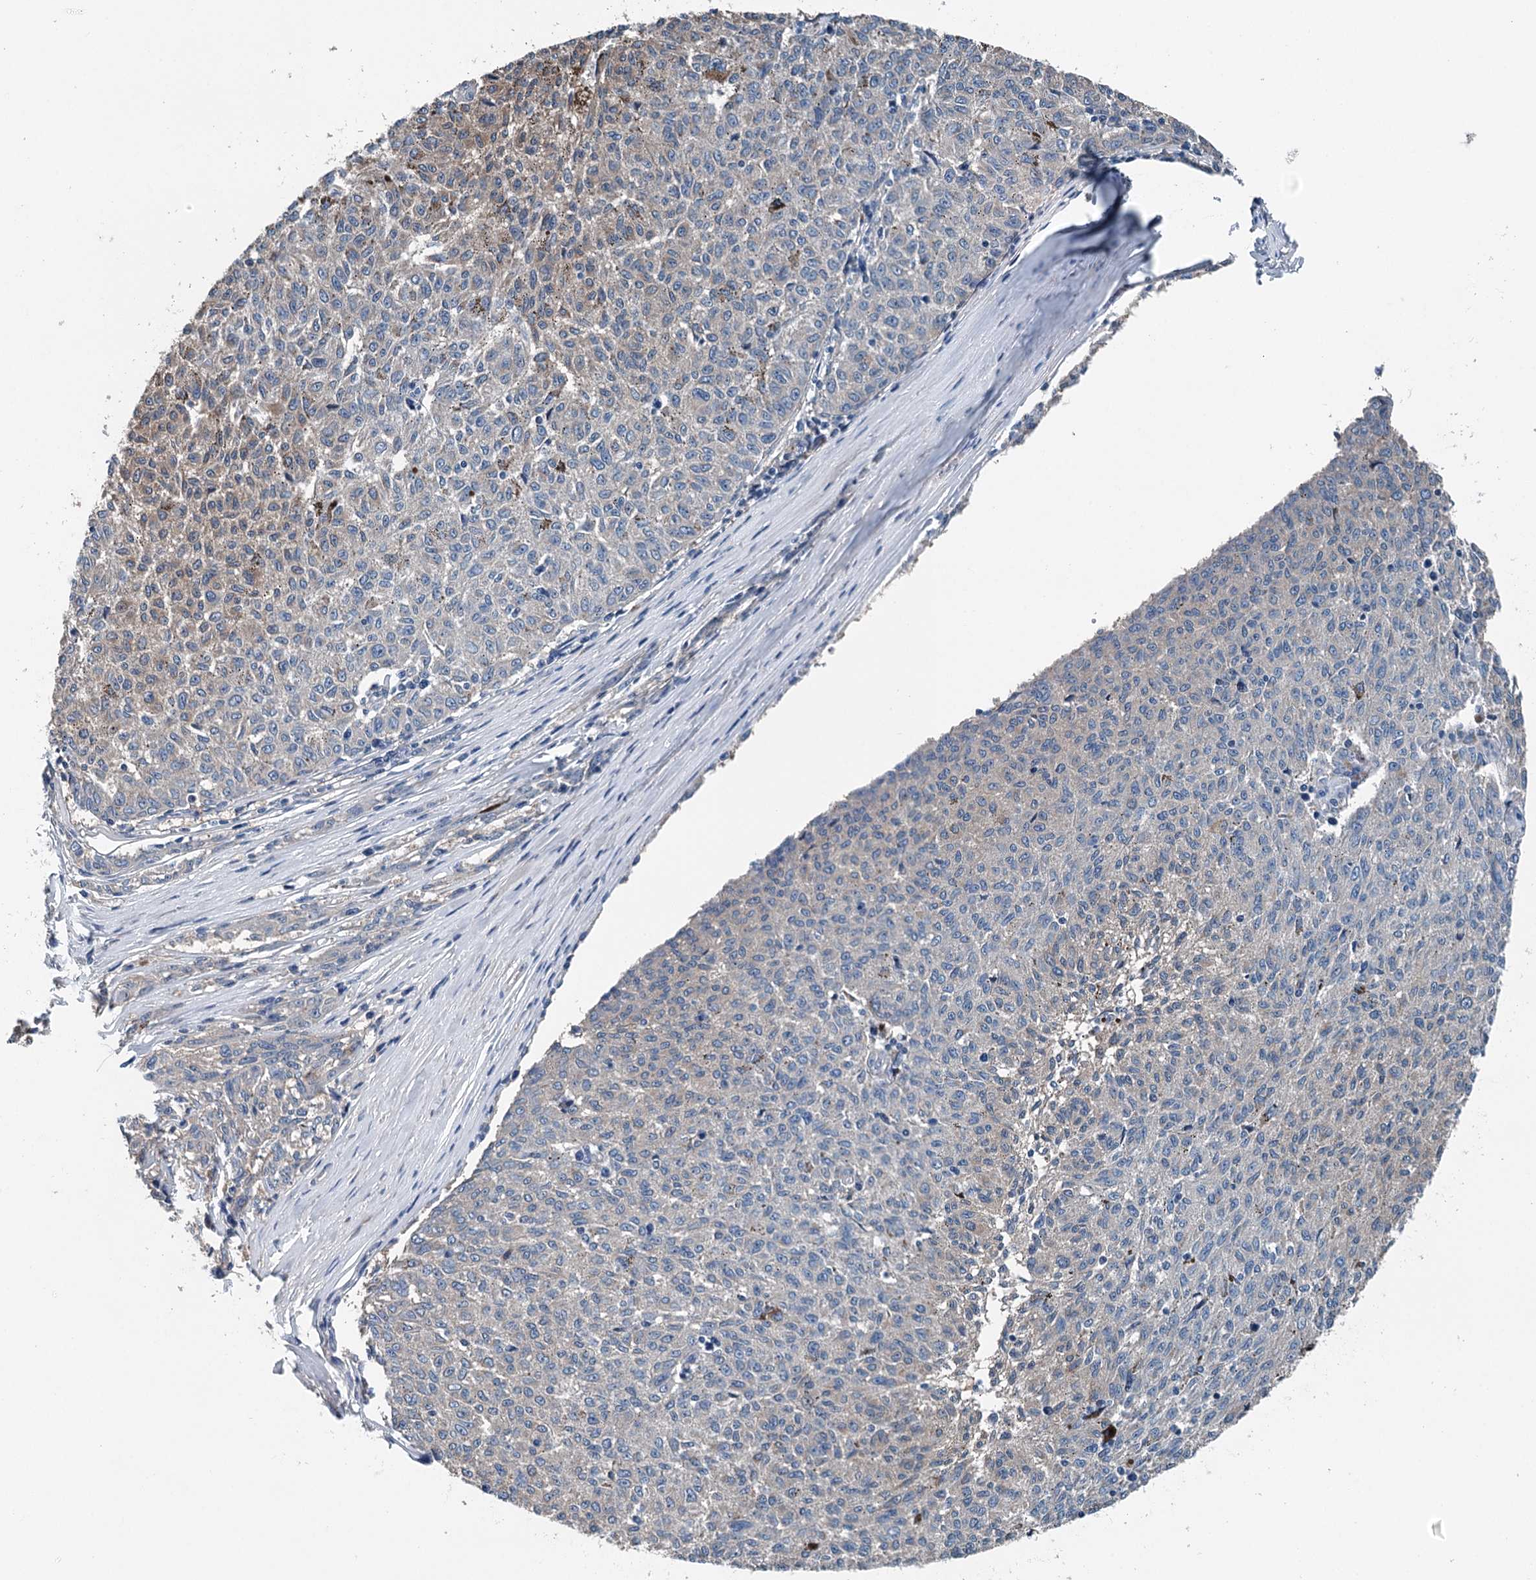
{"staining": {"intensity": "weak", "quantity": "<25%", "location": "cytoplasmic/membranous"}, "tissue": "melanoma", "cell_type": "Tumor cells", "image_type": "cancer", "snomed": [{"axis": "morphology", "description": "Malignant melanoma, NOS"}, {"axis": "topography", "description": "Skin"}], "caption": "Human melanoma stained for a protein using IHC displays no expression in tumor cells.", "gene": "BHMT", "patient": {"sex": "female", "age": 72}}